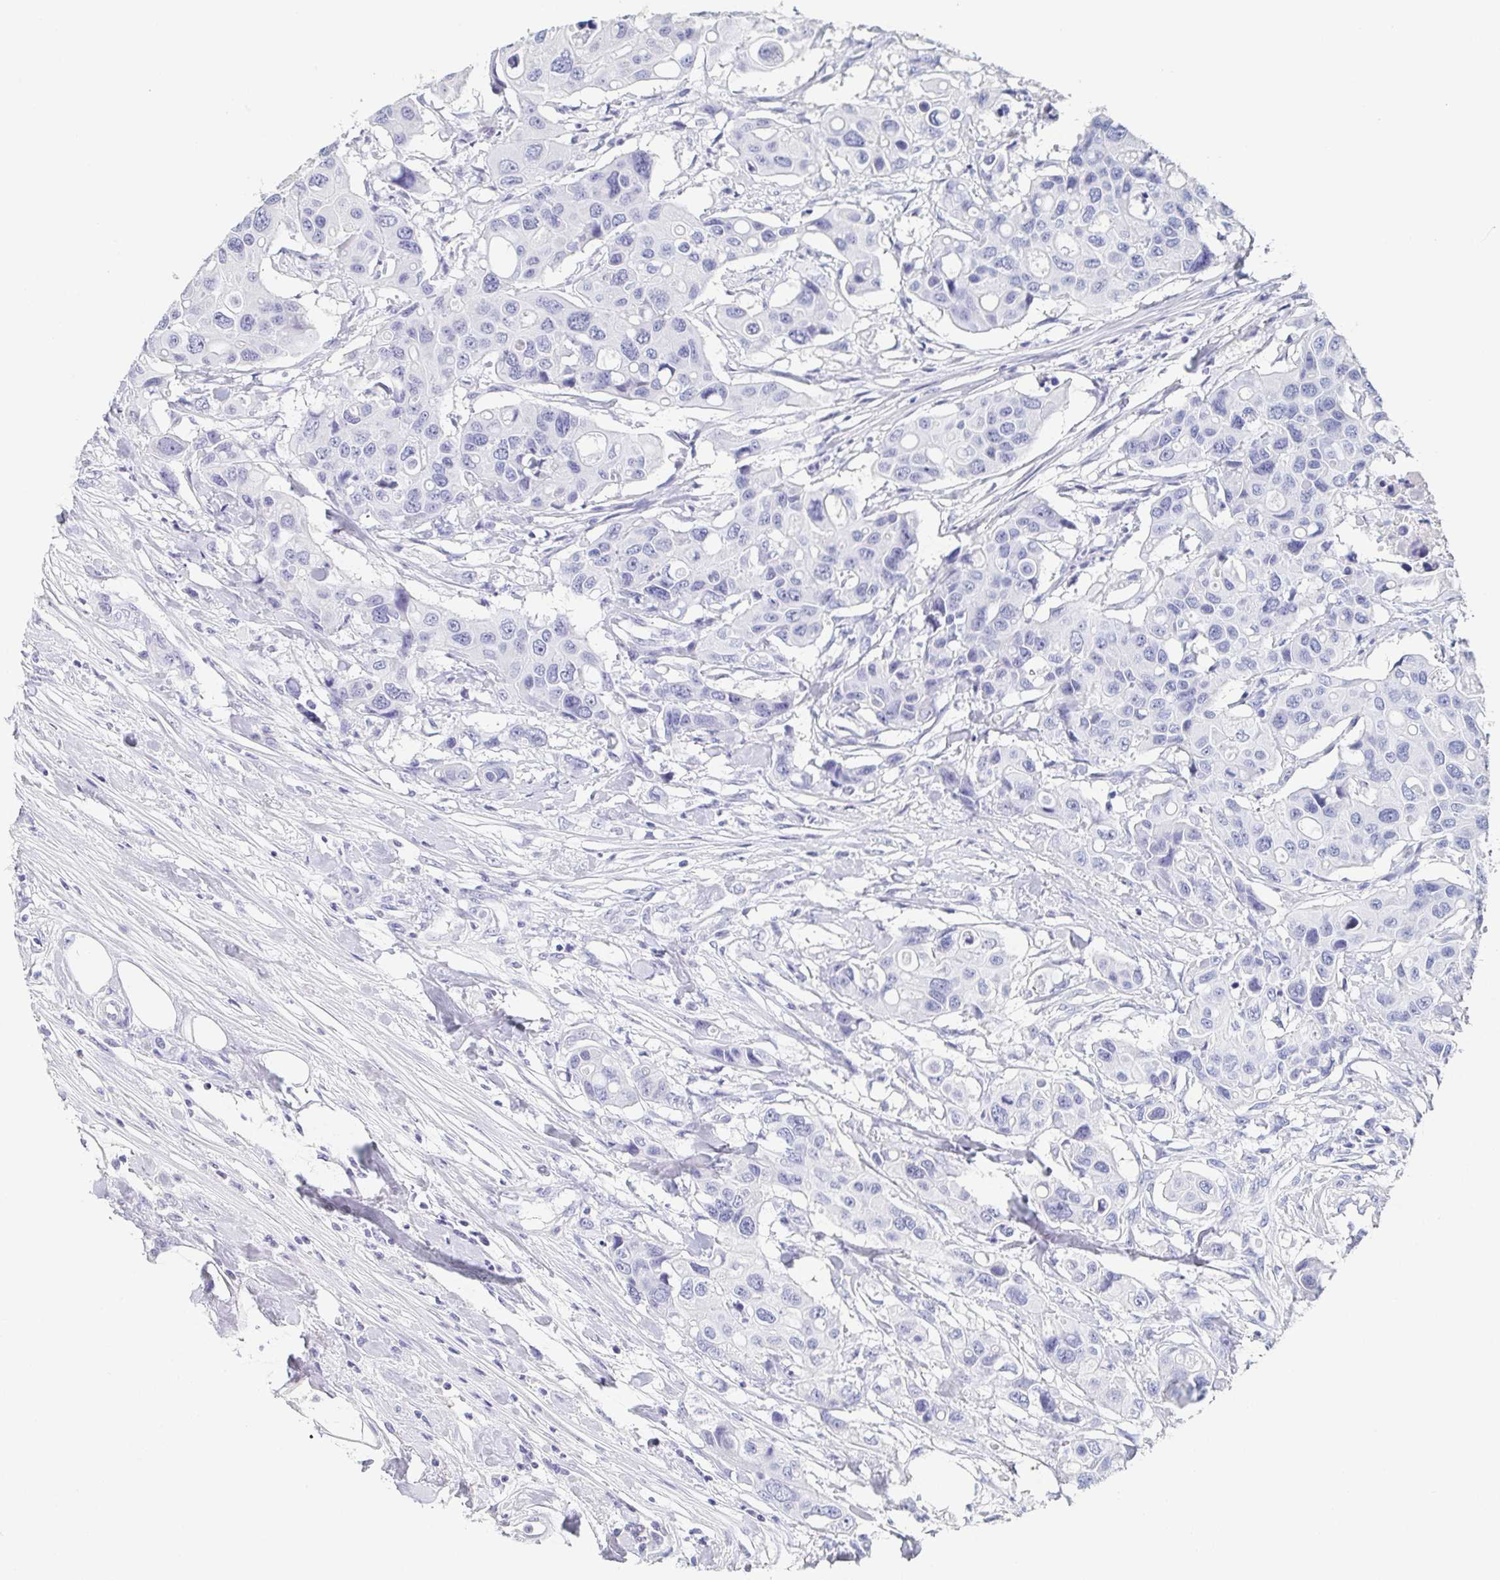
{"staining": {"intensity": "negative", "quantity": "none", "location": "none"}, "tissue": "colorectal cancer", "cell_type": "Tumor cells", "image_type": "cancer", "snomed": [{"axis": "morphology", "description": "Adenocarcinoma, NOS"}, {"axis": "topography", "description": "Colon"}], "caption": "Tumor cells are negative for protein expression in human colorectal cancer (adenocarcinoma).", "gene": "ITLN1", "patient": {"sex": "male", "age": 77}}